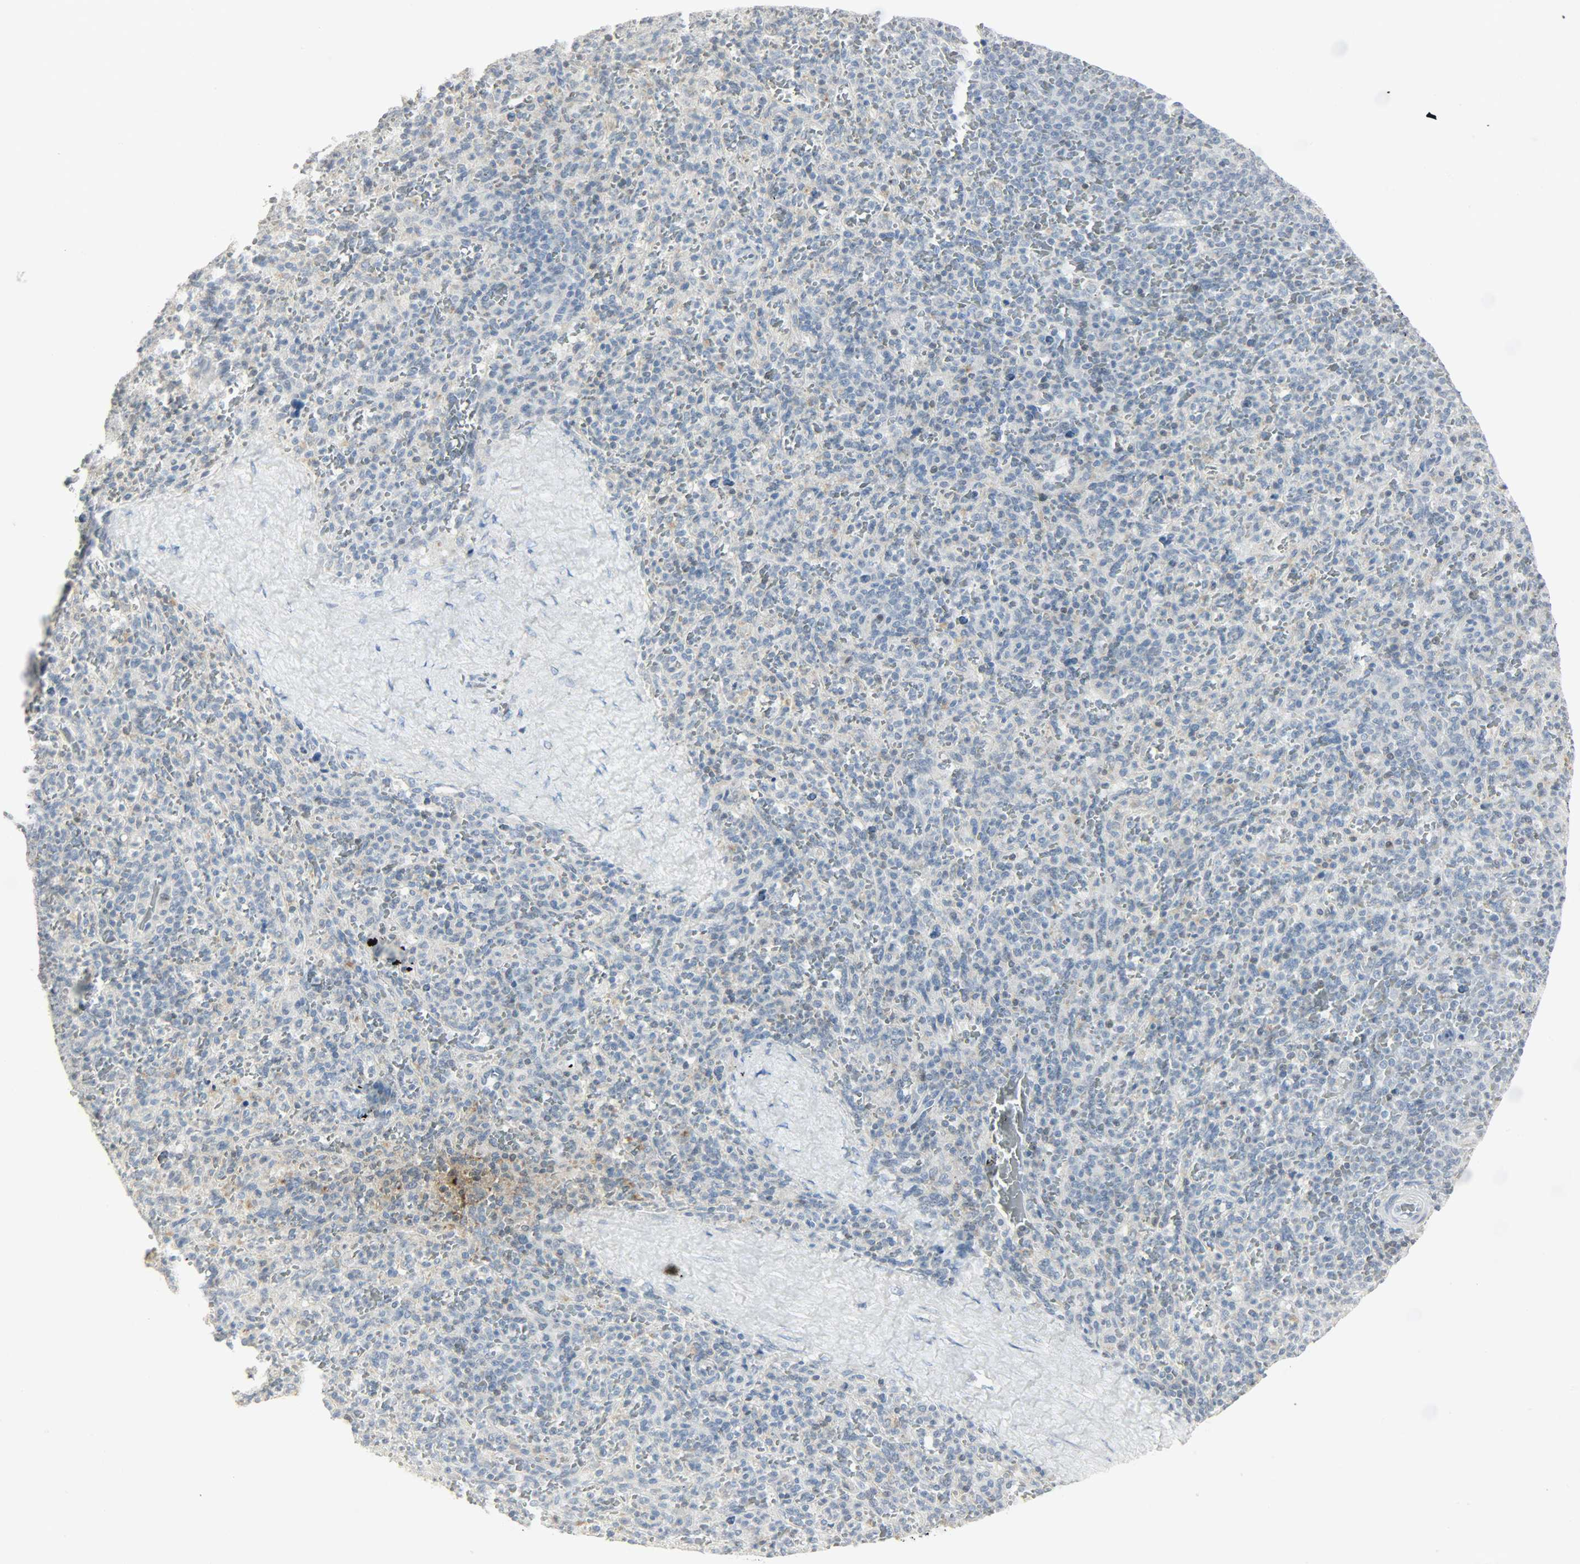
{"staining": {"intensity": "weak", "quantity": "25%-75%", "location": "cytoplasmic/membranous,nuclear"}, "tissue": "spleen", "cell_type": "Cells in red pulp", "image_type": "normal", "snomed": [{"axis": "morphology", "description": "Normal tissue, NOS"}, {"axis": "topography", "description": "Spleen"}], "caption": "Weak cytoplasmic/membranous,nuclear protein positivity is appreciated in approximately 25%-75% of cells in red pulp in spleen. (IHC, brightfield microscopy, high magnification).", "gene": "CAMK4", "patient": {"sex": "male", "age": 36}}